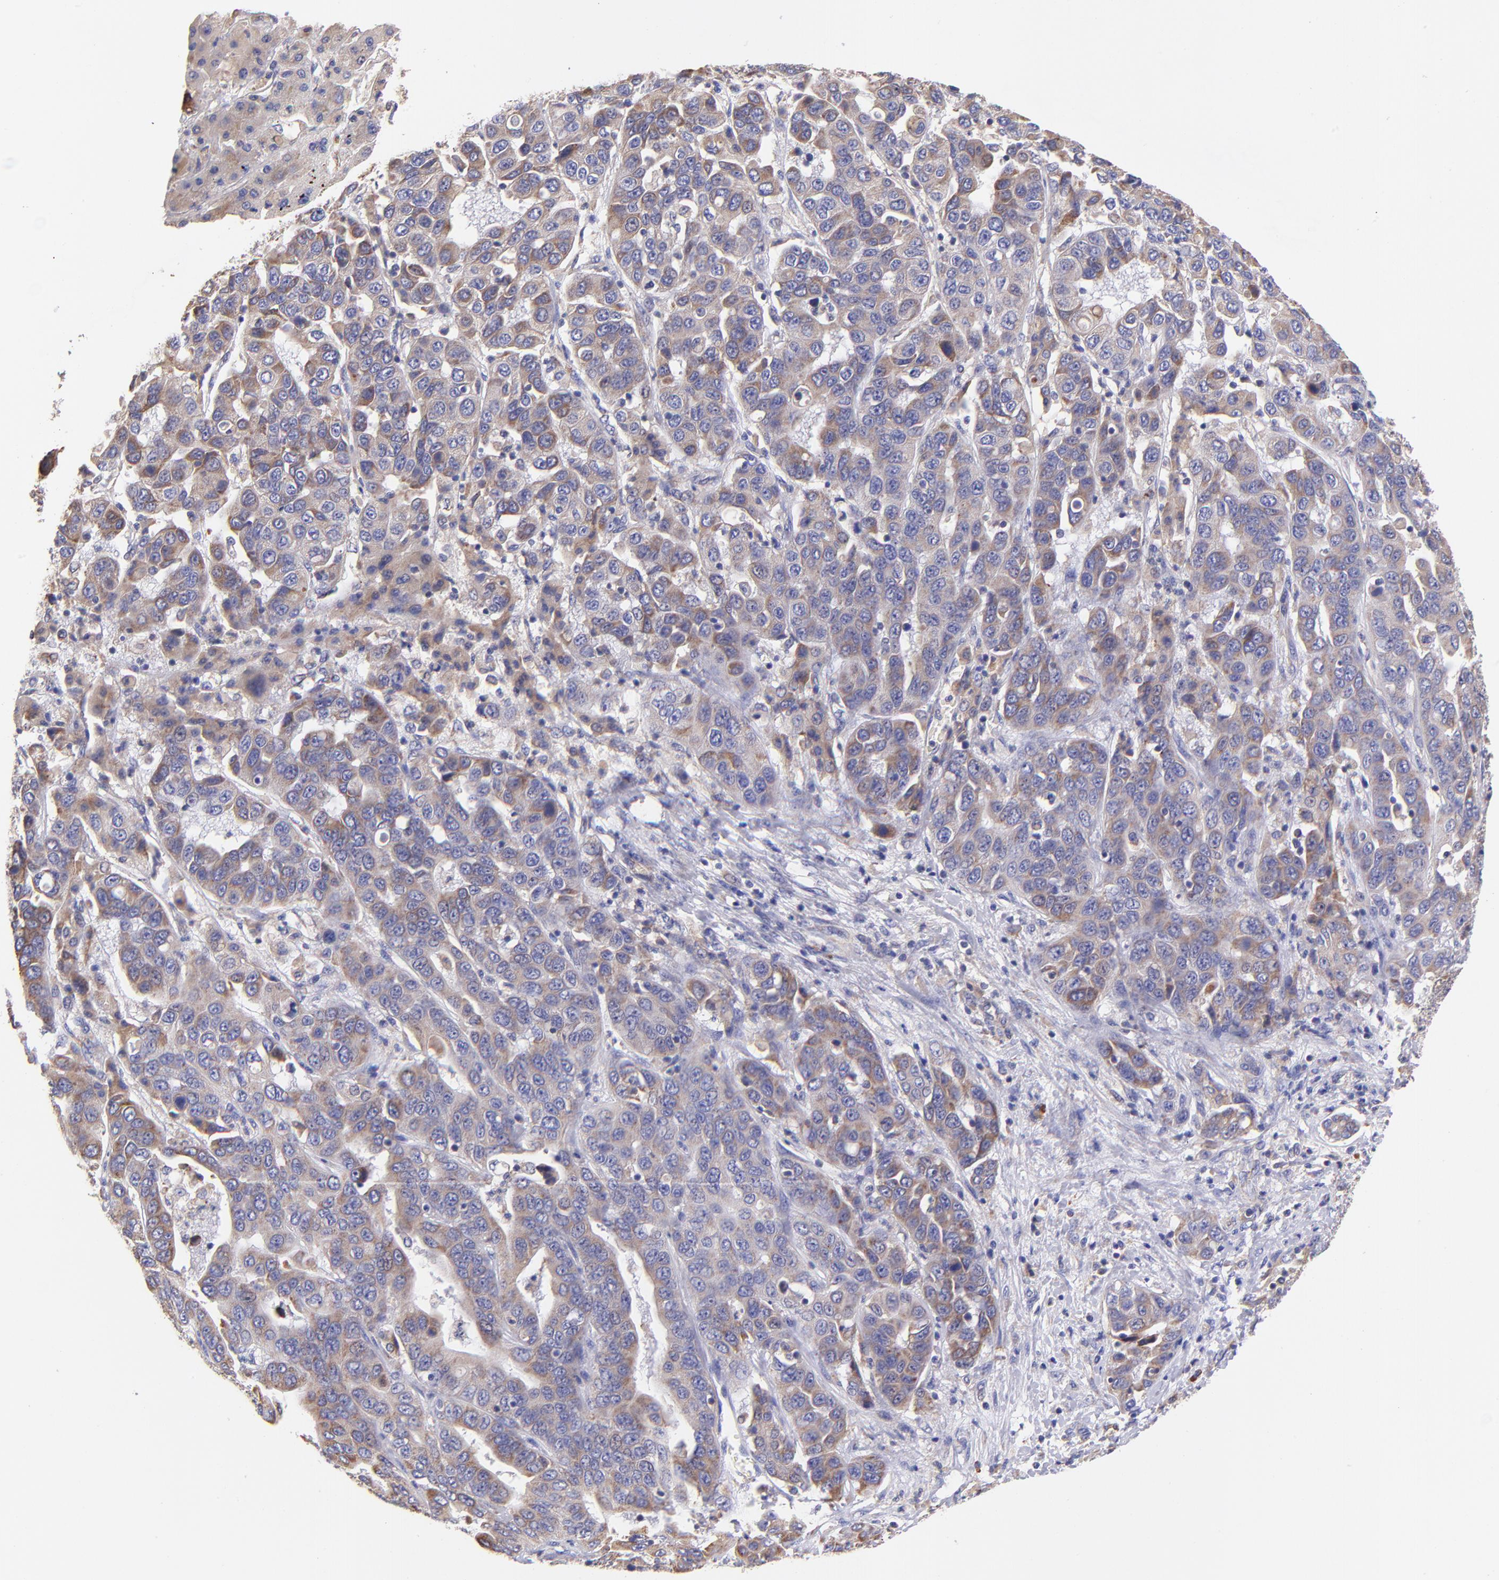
{"staining": {"intensity": "moderate", "quantity": "25%-75%", "location": "cytoplasmic/membranous"}, "tissue": "liver cancer", "cell_type": "Tumor cells", "image_type": "cancer", "snomed": [{"axis": "morphology", "description": "Cholangiocarcinoma"}, {"axis": "topography", "description": "Liver"}], "caption": "Human cholangiocarcinoma (liver) stained with a protein marker demonstrates moderate staining in tumor cells.", "gene": "PREX1", "patient": {"sex": "female", "age": 52}}